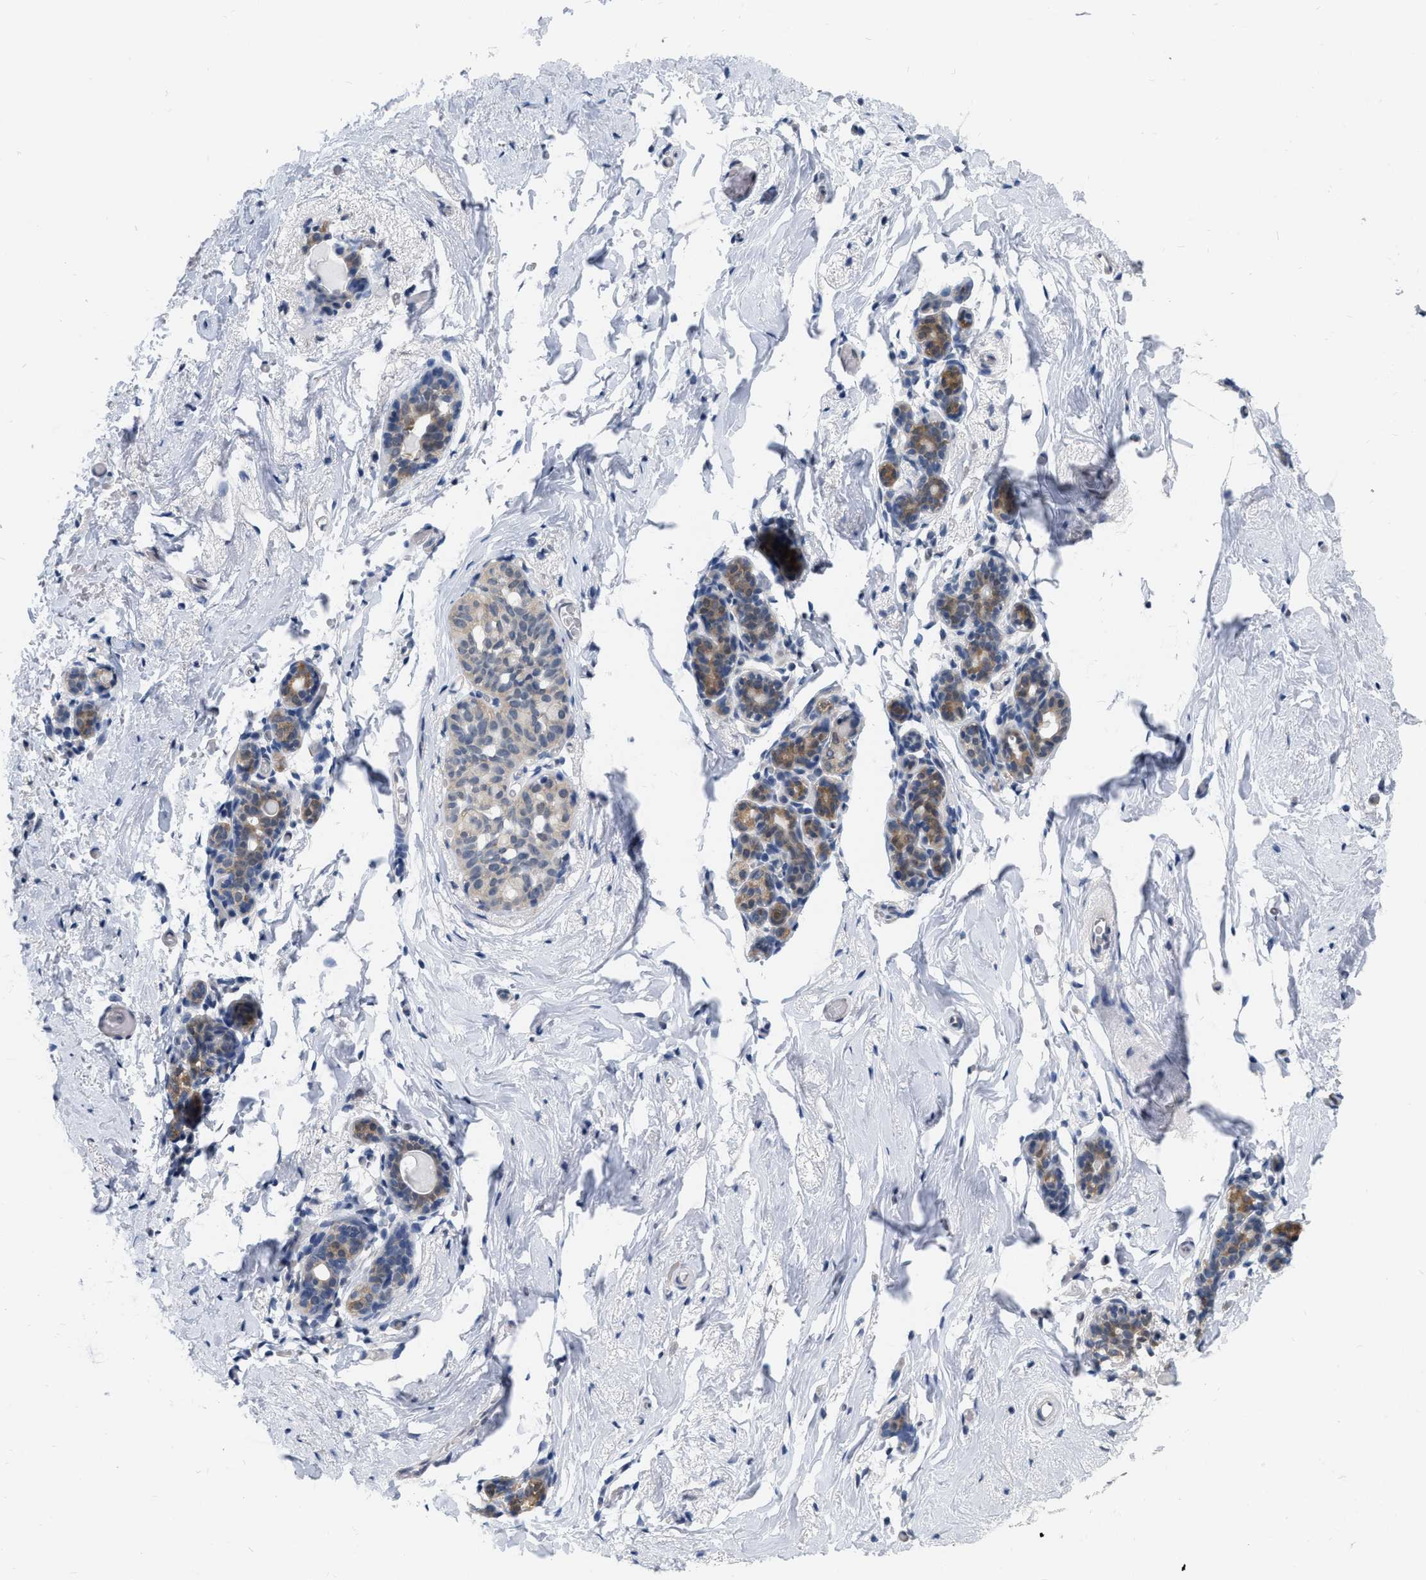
{"staining": {"intensity": "negative", "quantity": "none", "location": "none"}, "tissue": "breast", "cell_type": "Adipocytes", "image_type": "normal", "snomed": [{"axis": "morphology", "description": "Normal tissue, NOS"}, {"axis": "topography", "description": "Breast"}], "caption": "The micrograph demonstrates no staining of adipocytes in normal breast.", "gene": "RUVBL1", "patient": {"sex": "female", "age": 62}}